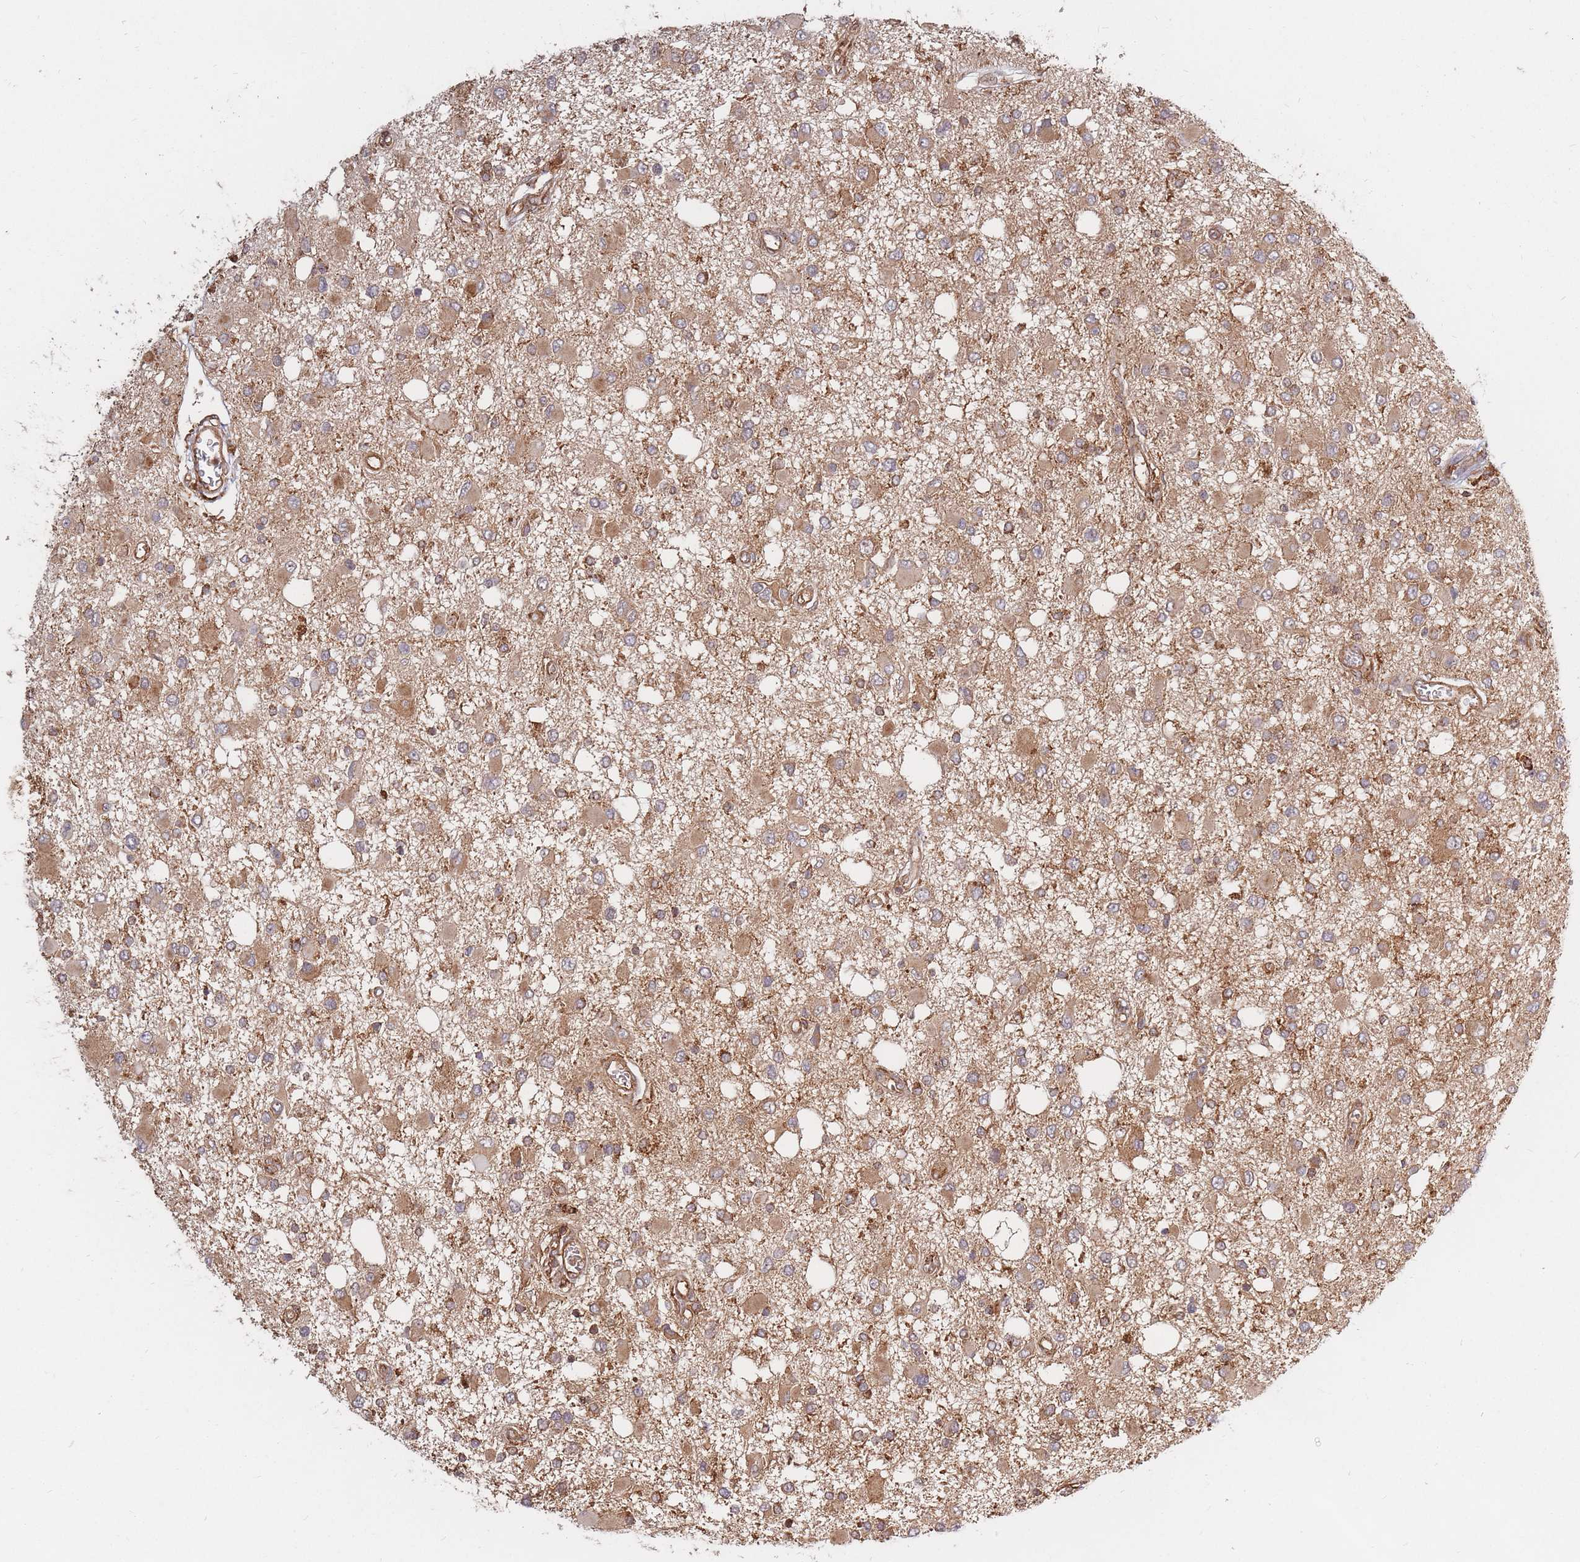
{"staining": {"intensity": "moderate", "quantity": "25%-75%", "location": "cytoplasmic/membranous"}, "tissue": "glioma", "cell_type": "Tumor cells", "image_type": "cancer", "snomed": [{"axis": "morphology", "description": "Glioma, malignant, High grade"}, {"axis": "topography", "description": "Brain"}], "caption": "Malignant high-grade glioma stained for a protein demonstrates moderate cytoplasmic/membranous positivity in tumor cells.", "gene": "RASSF2", "patient": {"sex": "male", "age": 53}}